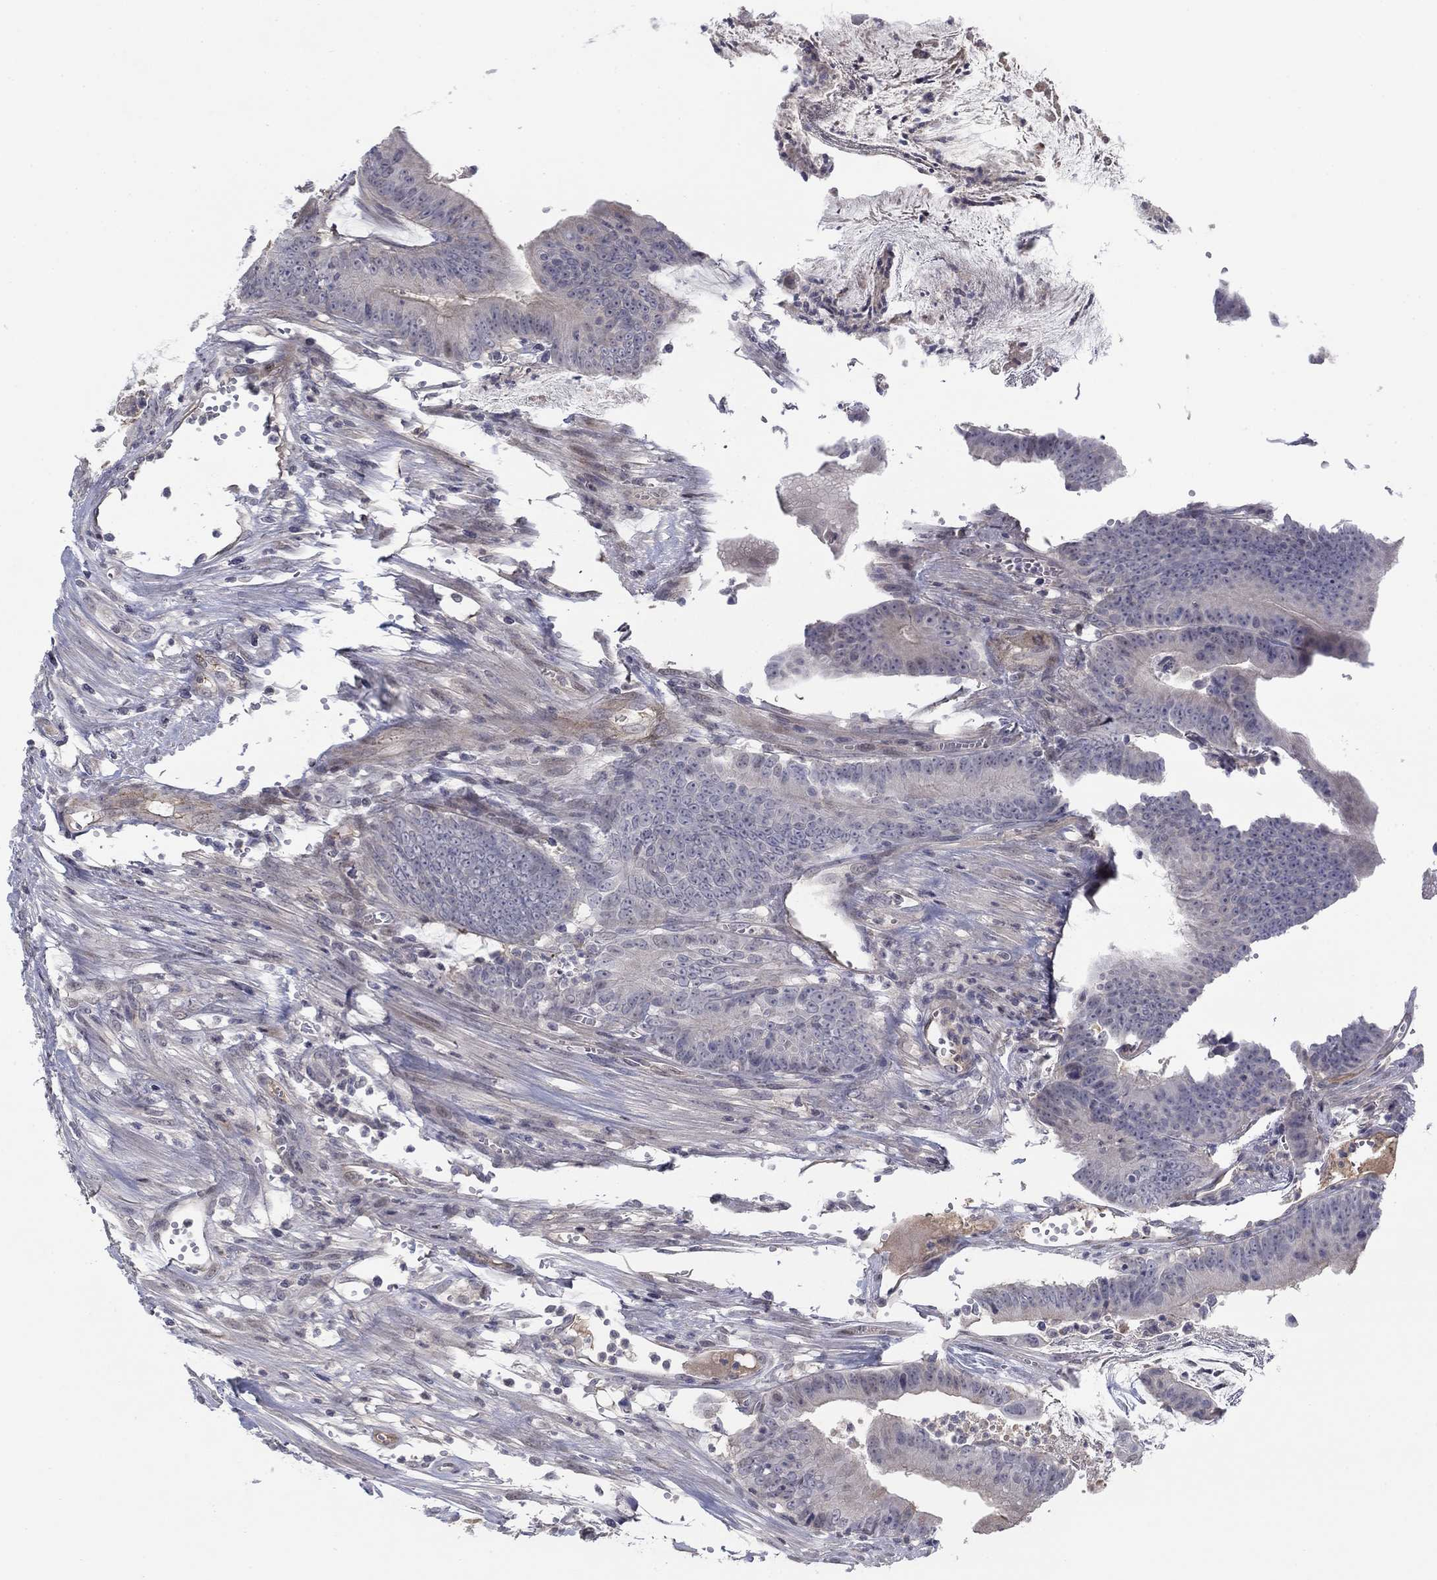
{"staining": {"intensity": "negative", "quantity": "none", "location": "none"}, "tissue": "colorectal cancer", "cell_type": "Tumor cells", "image_type": "cancer", "snomed": [{"axis": "morphology", "description": "Adenocarcinoma, NOS"}, {"axis": "topography", "description": "Colon"}], "caption": "Immunohistochemistry of human colorectal cancer demonstrates no staining in tumor cells. (DAB immunohistochemistry, high magnification).", "gene": "AMN1", "patient": {"sex": "female", "age": 69}}